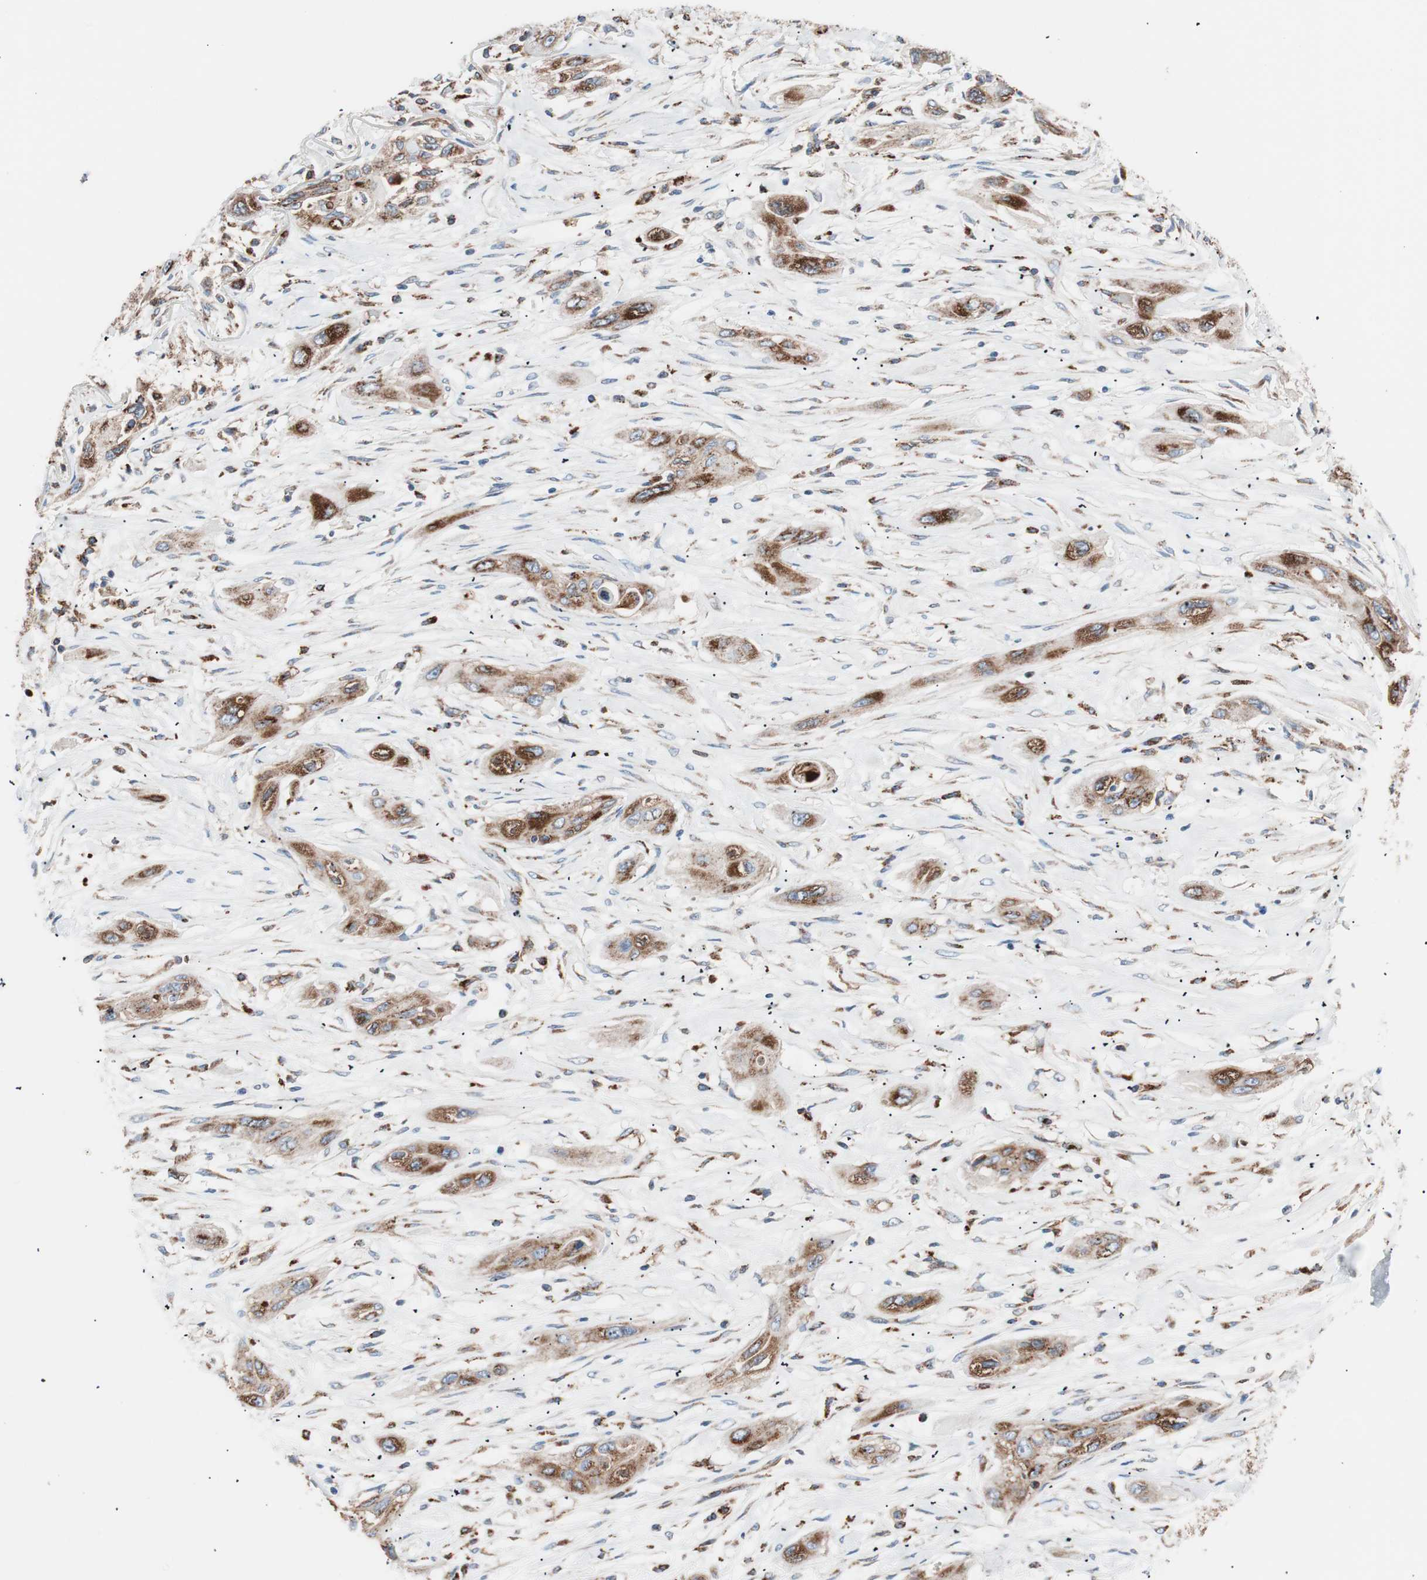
{"staining": {"intensity": "moderate", "quantity": ">75%", "location": "cytoplasmic/membranous"}, "tissue": "lung cancer", "cell_type": "Tumor cells", "image_type": "cancer", "snomed": [{"axis": "morphology", "description": "Squamous cell carcinoma, NOS"}, {"axis": "topography", "description": "Lung"}], "caption": "This is a photomicrograph of immunohistochemistry staining of lung squamous cell carcinoma, which shows moderate staining in the cytoplasmic/membranous of tumor cells.", "gene": "FLOT2", "patient": {"sex": "female", "age": 47}}